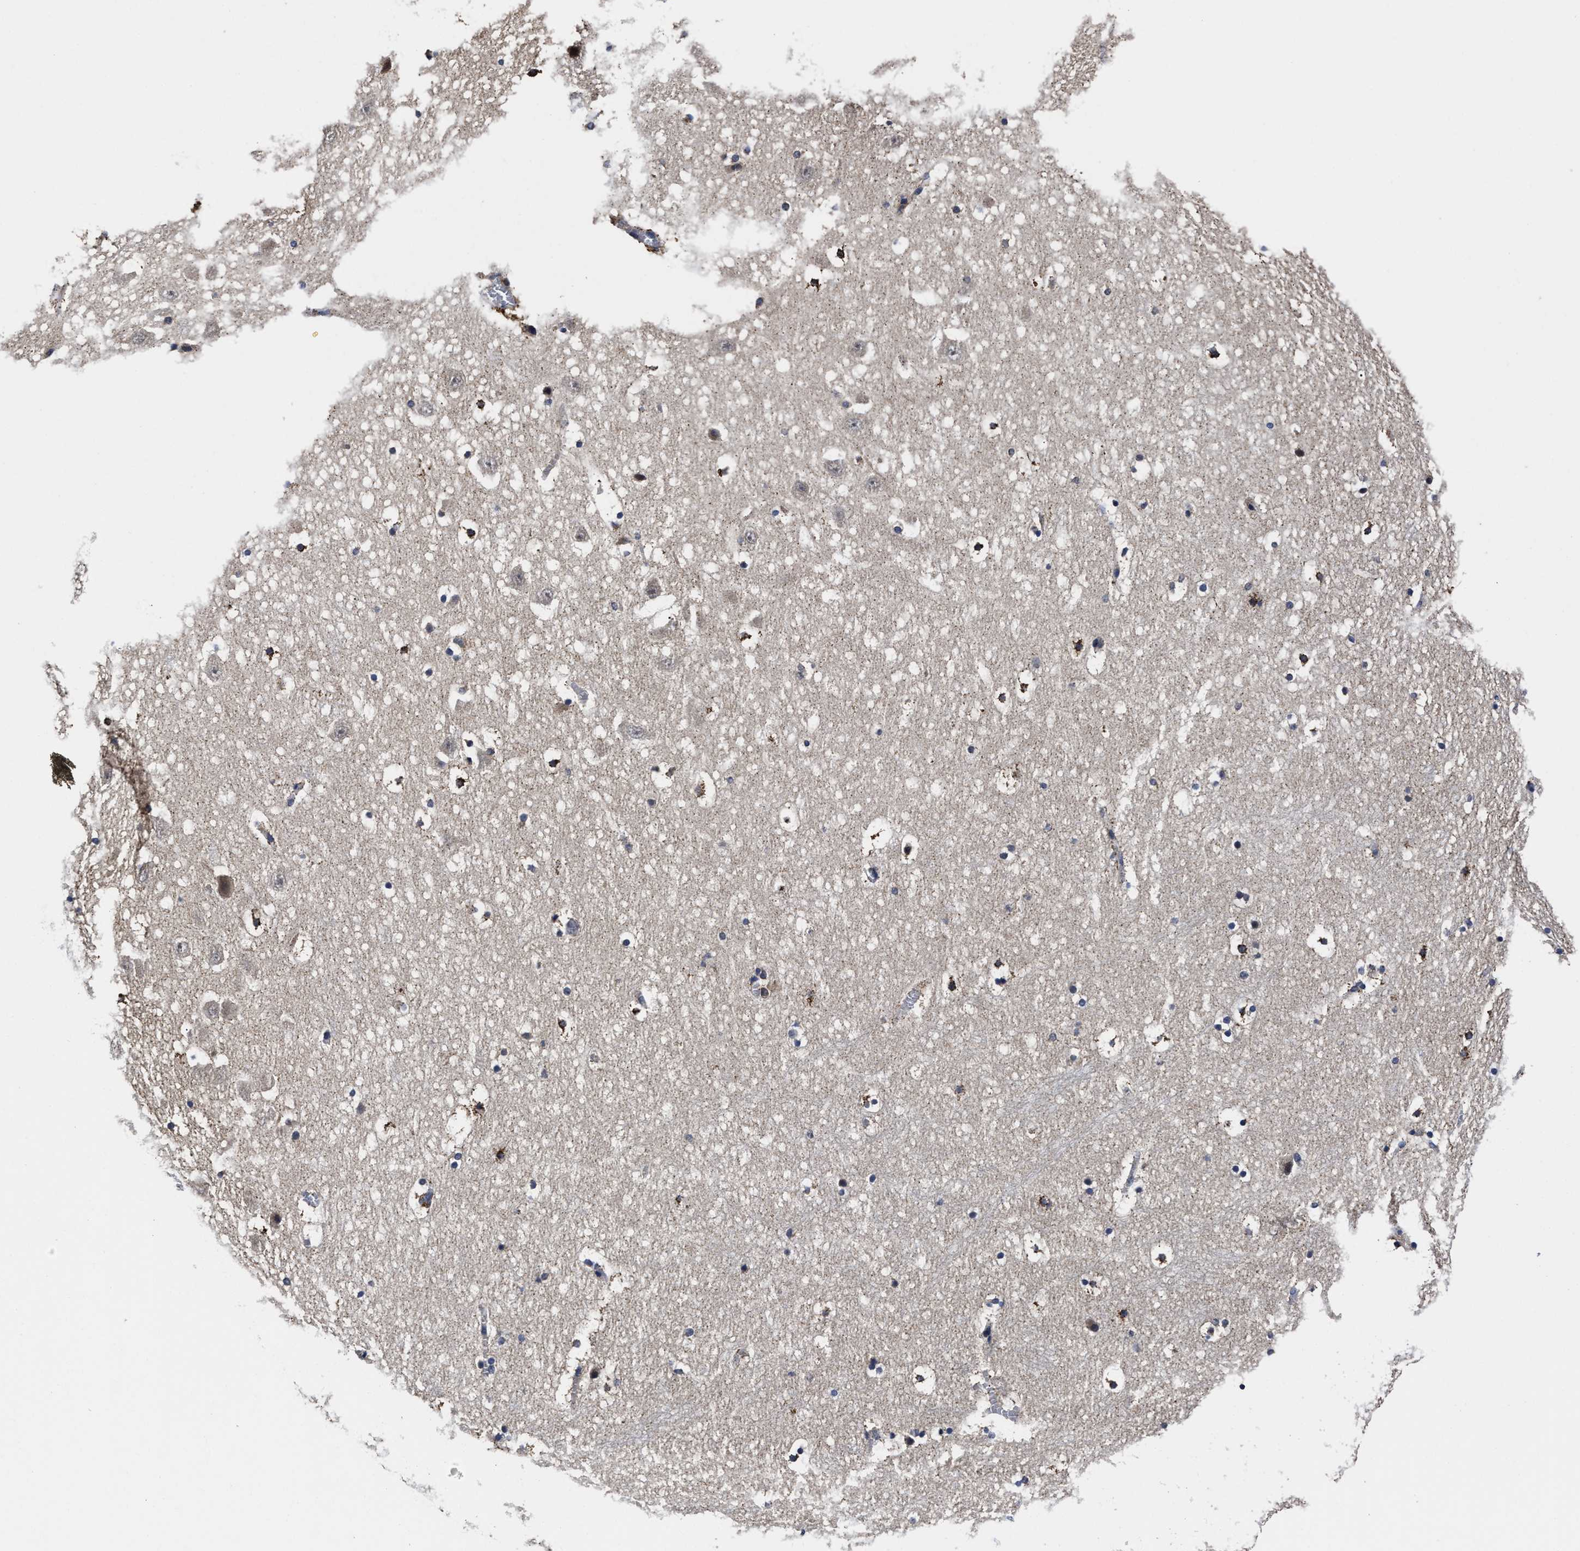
{"staining": {"intensity": "moderate", "quantity": "<25%", "location": "cytoplasmic/membranous"}, "tissue": "hippocampus", "cell_type": "Glial cells", "image_type": "normal", "snomed": [{"axis": "morphology", "description": "Normal tissue, NOS"}, {"axis": "topography", "description": "Hippocampus"}], "caption": "Hippocampus stained with immunohistochemistry (IHC) shows moderate cytoplasmic/membranous expression in approximately <25% of glial cells. (DAB (3,3'-diaminobenzidine) IHC, brown staining for protein, blue staining for nuclei).", "gene": "SOCS5", "patient": {"sex": "male", "age": 45}}